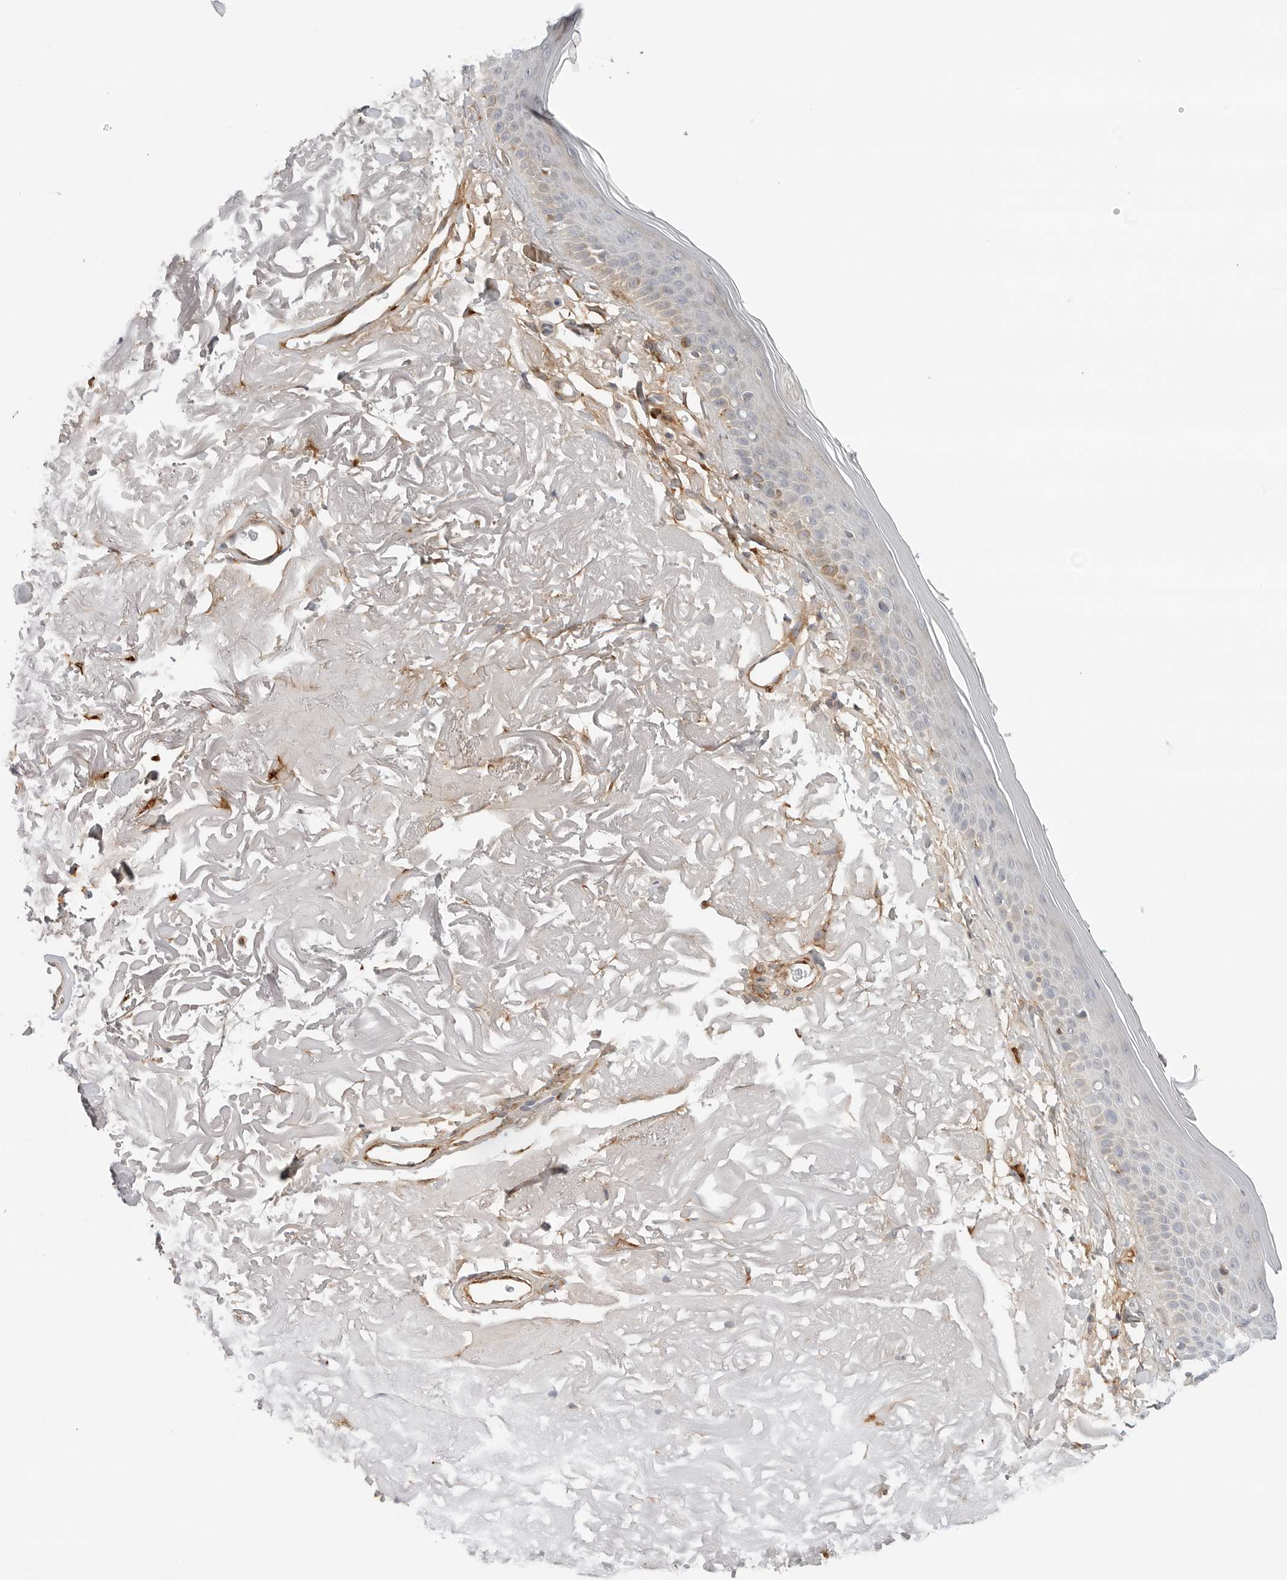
{"staining": {"intensity": "negative", "quantity": "none", "location": "none"}, "tissue": "skin", "cell_type": "Fibroblasts", "image_type": "normal", "snomed": [{"axis": "morphology", "description": "Normal tissue, NOS"}, {"axis": "topography", "description": "Skin"}, {"axis": "topography", "description": "Skeletal muscle"}], "caption": "A high-resolution image shows immunohistochemistry (IHC) staining of benign skin, which reveals no significant positivity in fibroblasts. (DAB (3,3'-diaminobenzidine) immunohistochemistry with hematoxylin counter stain).", "gene": "C1QTNF1", "patient": {"sex": "male", "age": 83}}